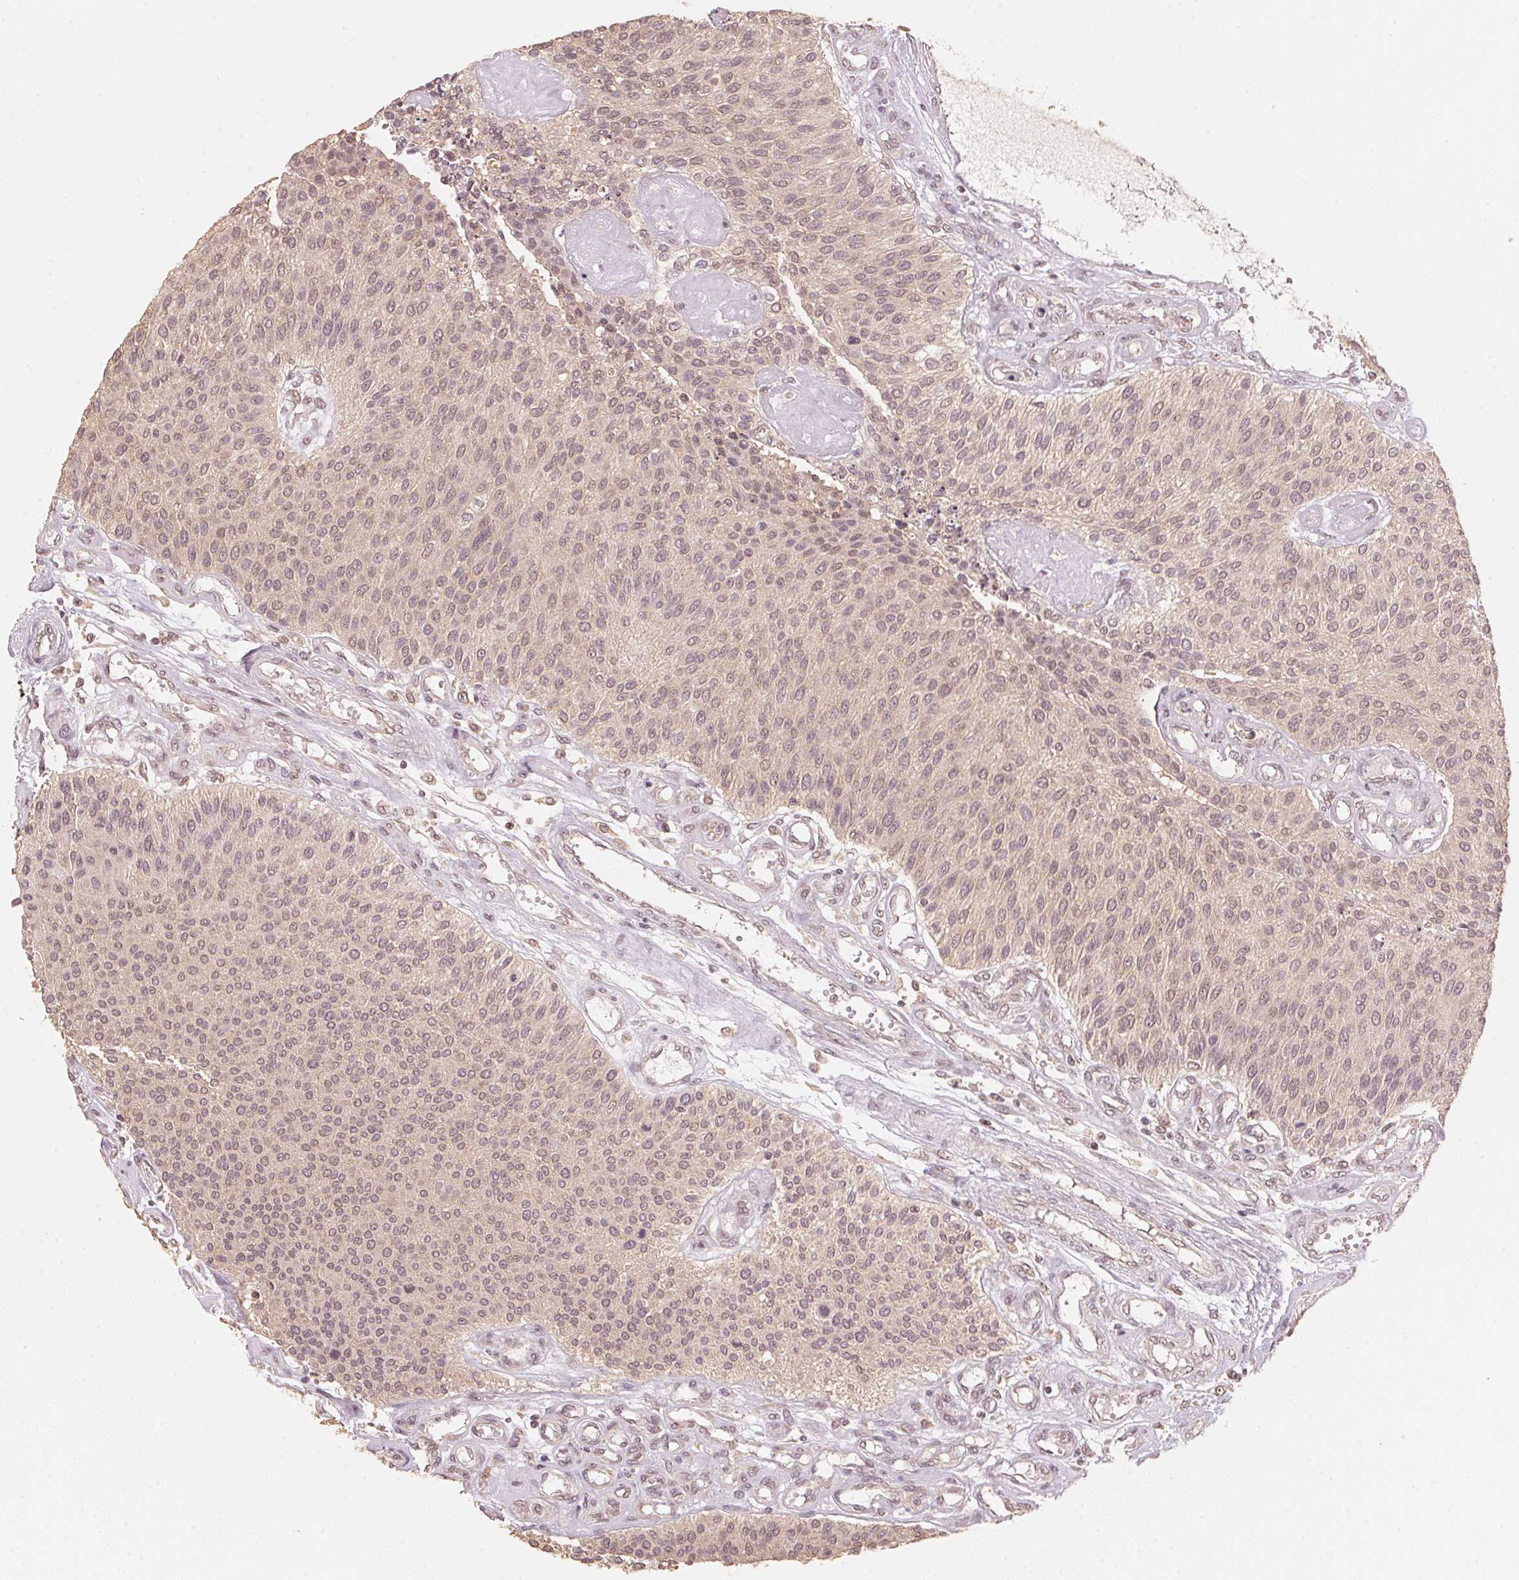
{"staining": {"intensity": "weak", "quantity": ">75%", "location": "cytoplasmic/membranous,nuclear"}, "tissue": "urothelial cancer", "cell_type": "Tumor cells", "image_type": "cancer", "snomed": [{"axis": "morphology", "description": "Urothelial carcinoma, NOS"}, {"axis": "topography", "description": "Urinary bladder"}], "caption": "High-magnification brightfield microscopy of transitional cell carcinoma stained with DAB (3,3'-diaminobenzidine) (brown) and counterstained with hematoxylin (blue). tumor cells exhibit weak cytoplasmic/membranous and nuclear positivity is appreciated in about>75% of cells.", "gene": "C2orf73", "patient": {"sex": "male", "age": 55}}